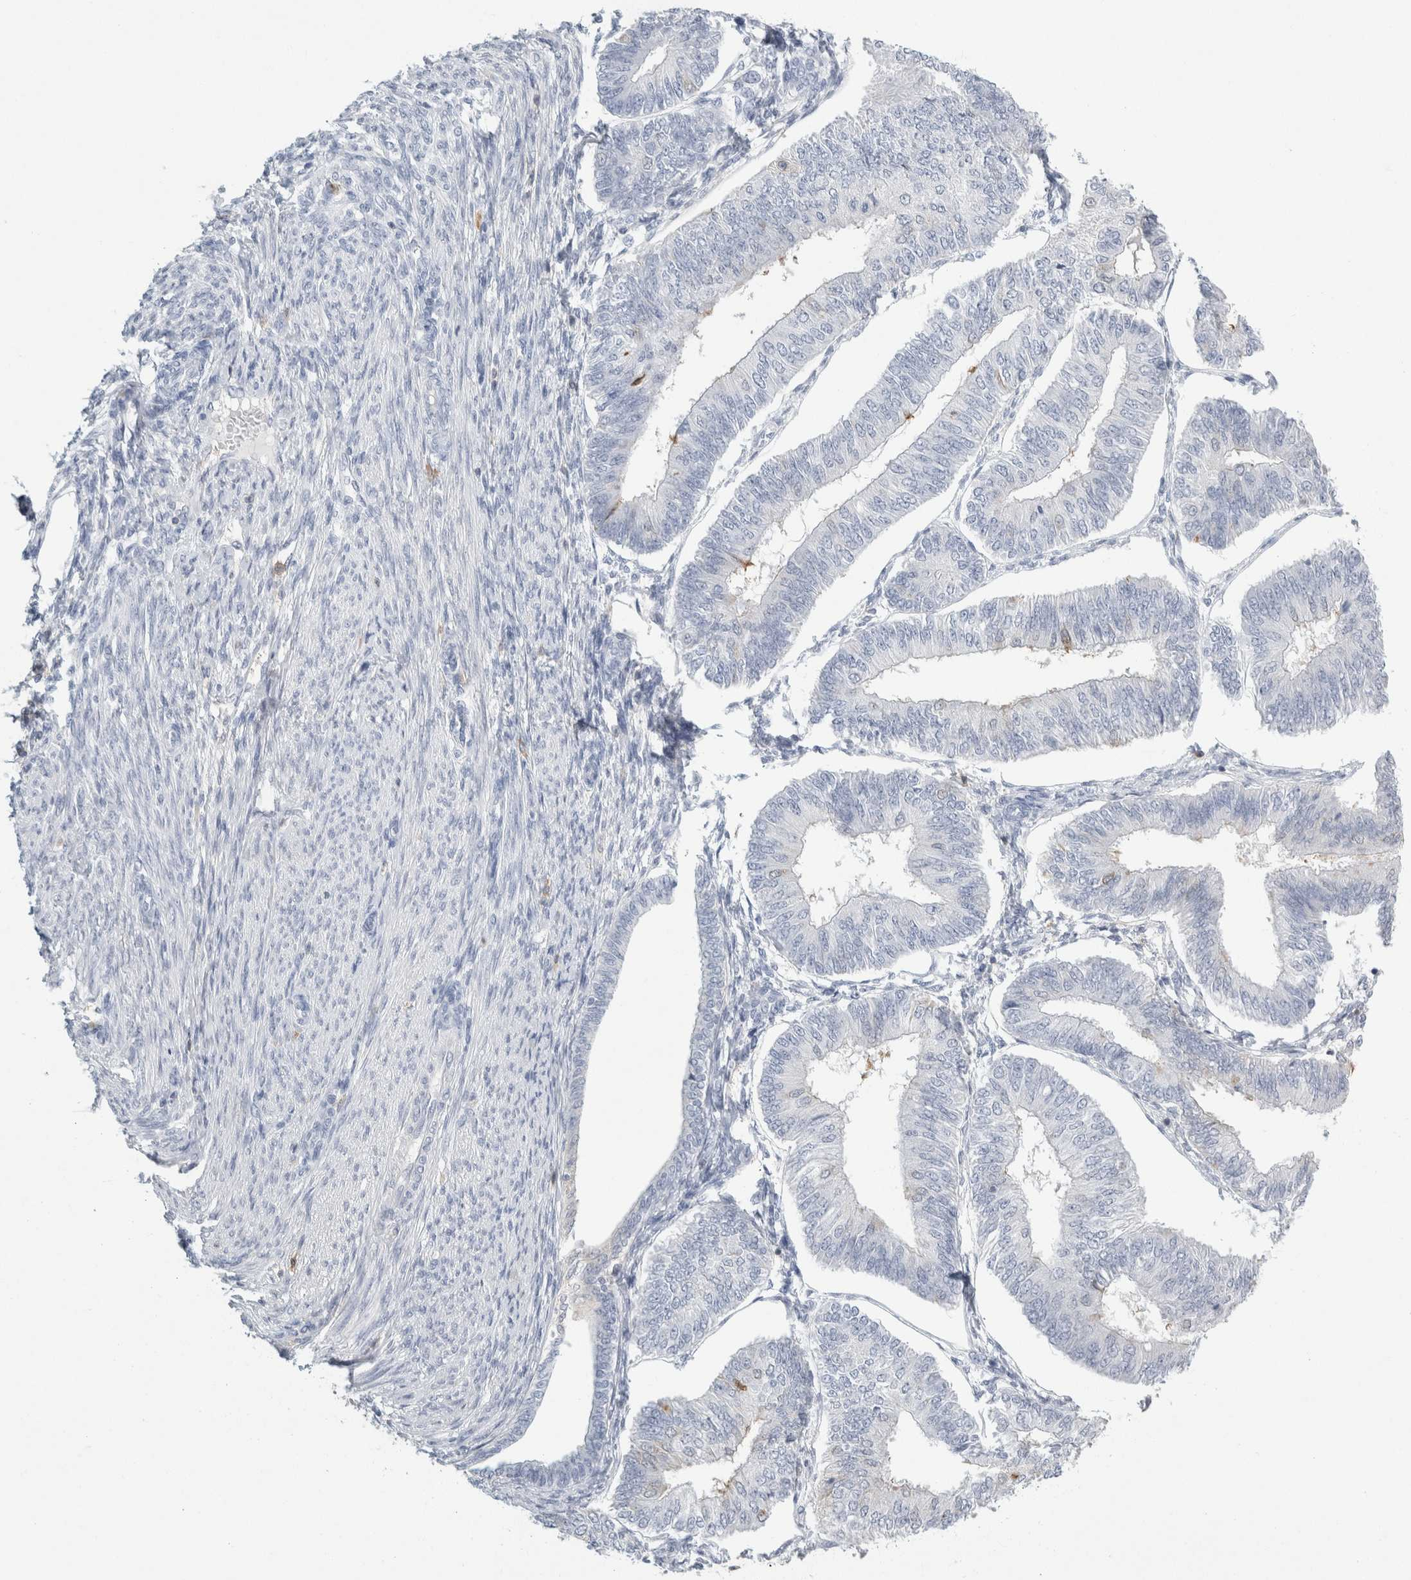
{"staining": {"intensity": "negative", "quantity": "none", "location": "none"}, "tissue": "endometrial cancer", "cell_type": "Tumor cells", "image_type": "cancer", "snomed": [{"axis": "morphology", "description": "Adenocarcinoma, NOS"}, {"axis": "topography", "description": "Endometrium"}], "caption": "Adenocarcinoma (endometrial) was stained to show a protein in brown. There is no significant staining in tumor cells.", "gene": "P2RY2", "patient": {"sex": "female", "age": 58}}